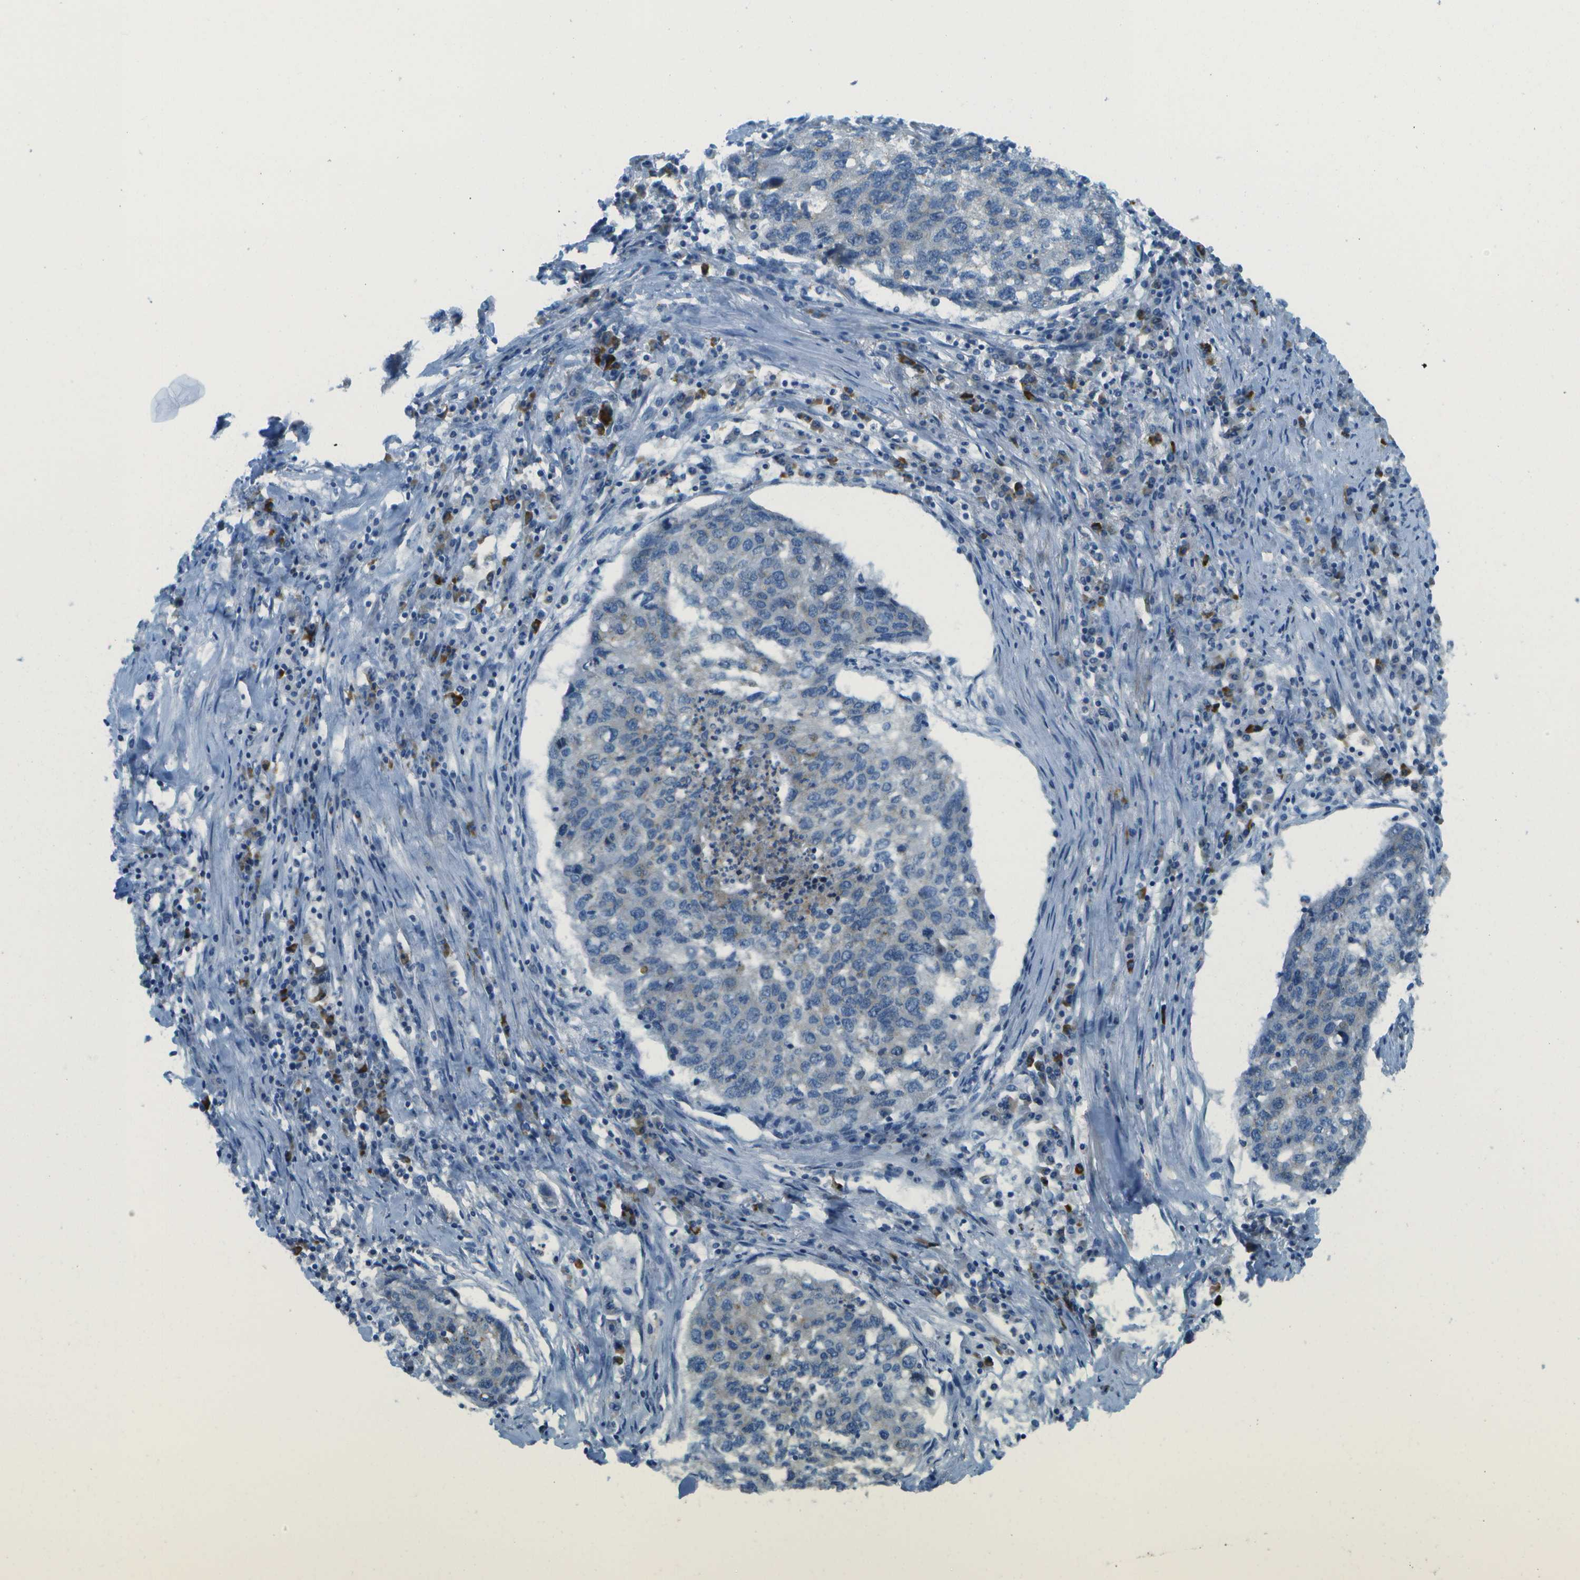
{"staining": {"intensity": "negative", "quantity": "none", "location": "none"}, "tissue": "lung cancer", "cell_type": "Tumor cells", "image_type": "cancer", "snomed": [{"axis": "morphology", "description": "Squamous cell carcinoma, NOS"}, {"axis": "topography", "description": "Lung"}], "caption": "High power microscopy histopathology image of an immunohistochemistry (IHC) histopathology image of squamous cell carcinoma (lung), revealing no significant staining in tumor cells.", "gene": "MYH11", "patient": {"sex": "female", "age": 63}}